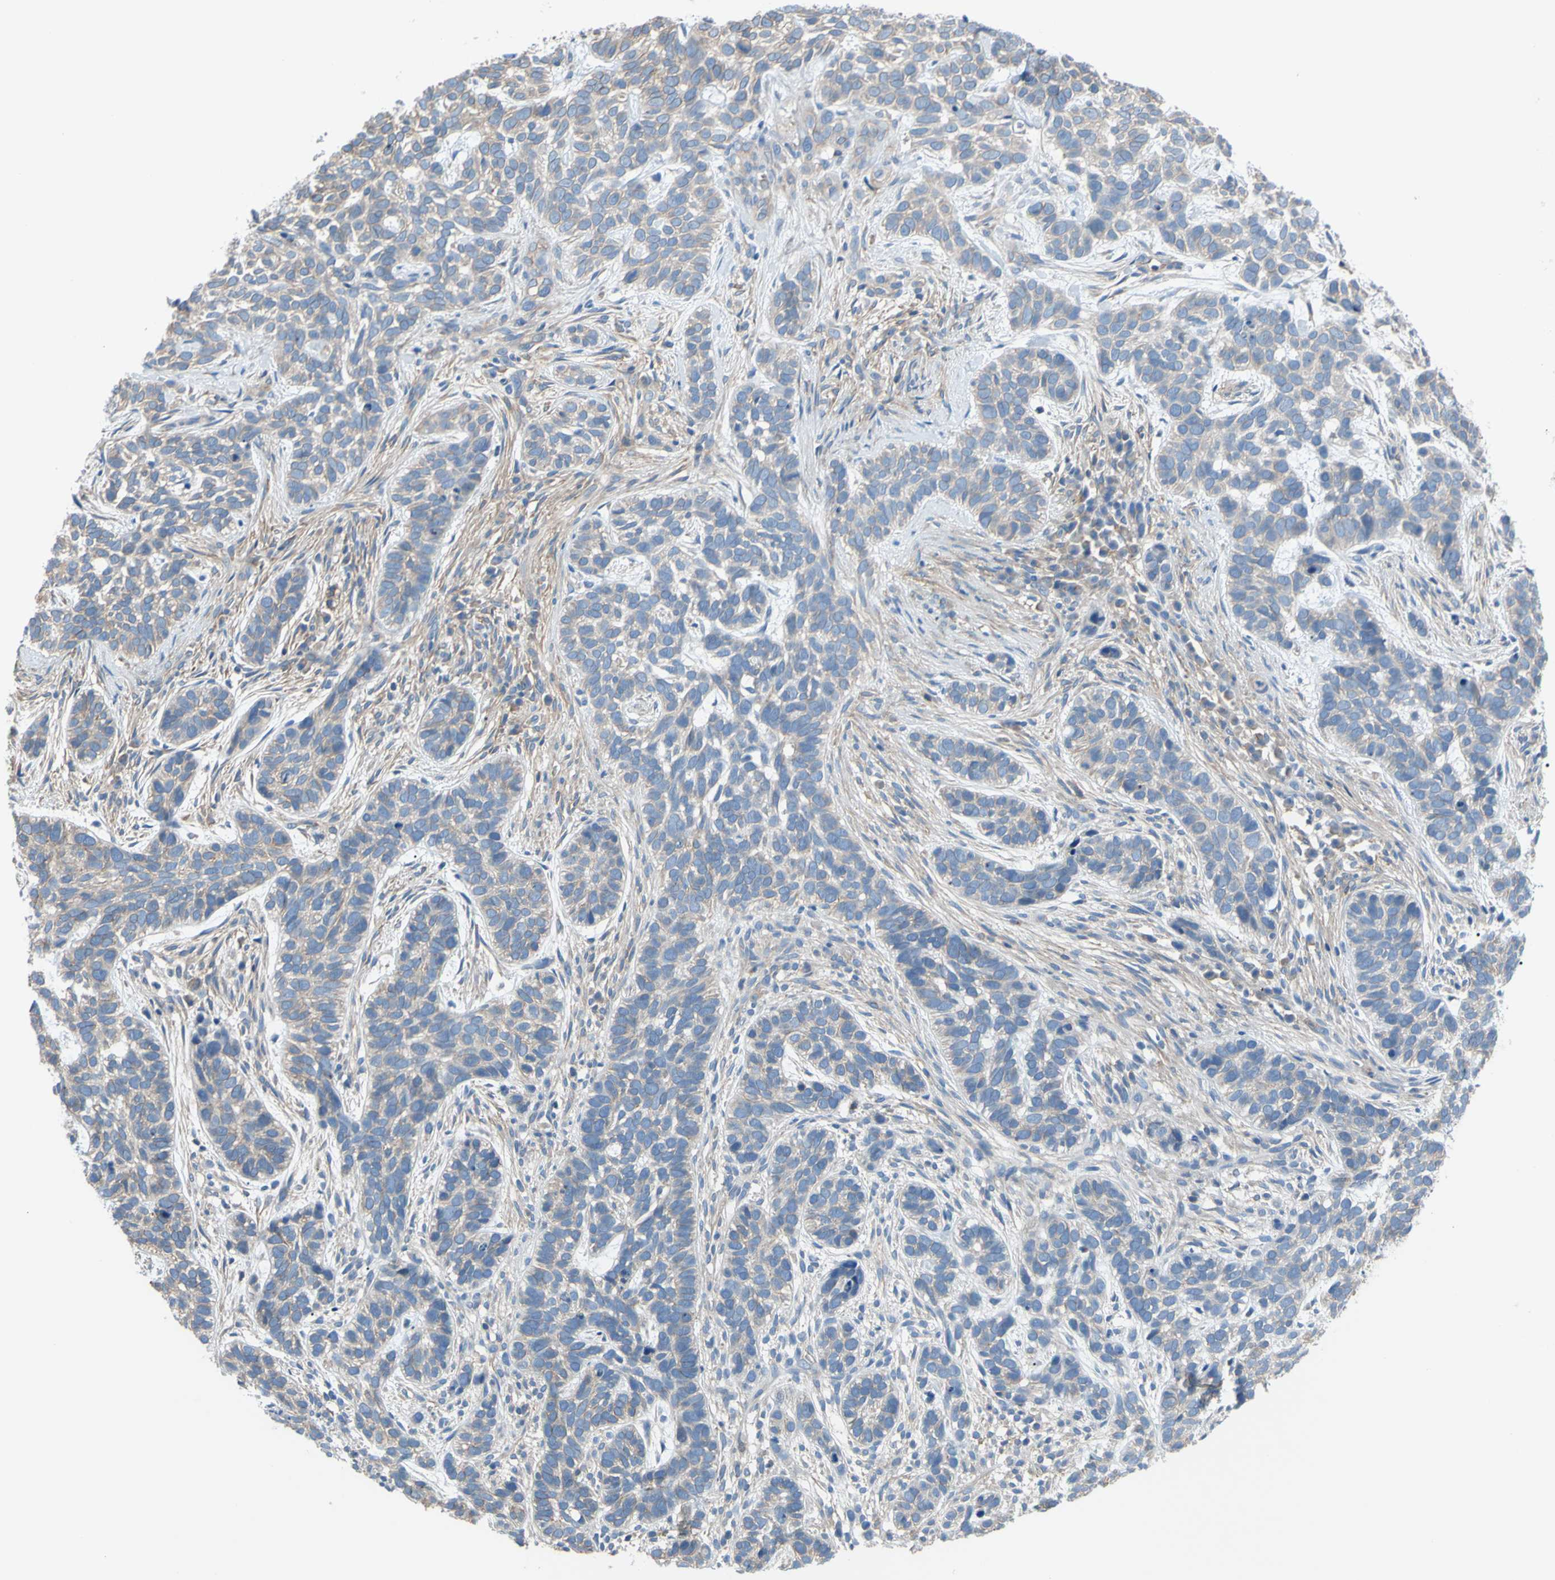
{"staining": {"intensity": "negative", "quantity": "none", "location": "none"}, "tissue": "skin cancer", "cell_type": "Tumor cells", "image_type": "cancer", "snomed": [{"axis": "morphology", "description": "Basal cell carcinoma"}, {"axis": "topography", "description": "Skin"}], "caption": "Human skin cancer (basal cell carcinoma) stained for a protein using immunohistochemistry demonstrates no staining in tumor cells.", "gene": "ADD1", "patient": {"sex": "male", "age": 87}}